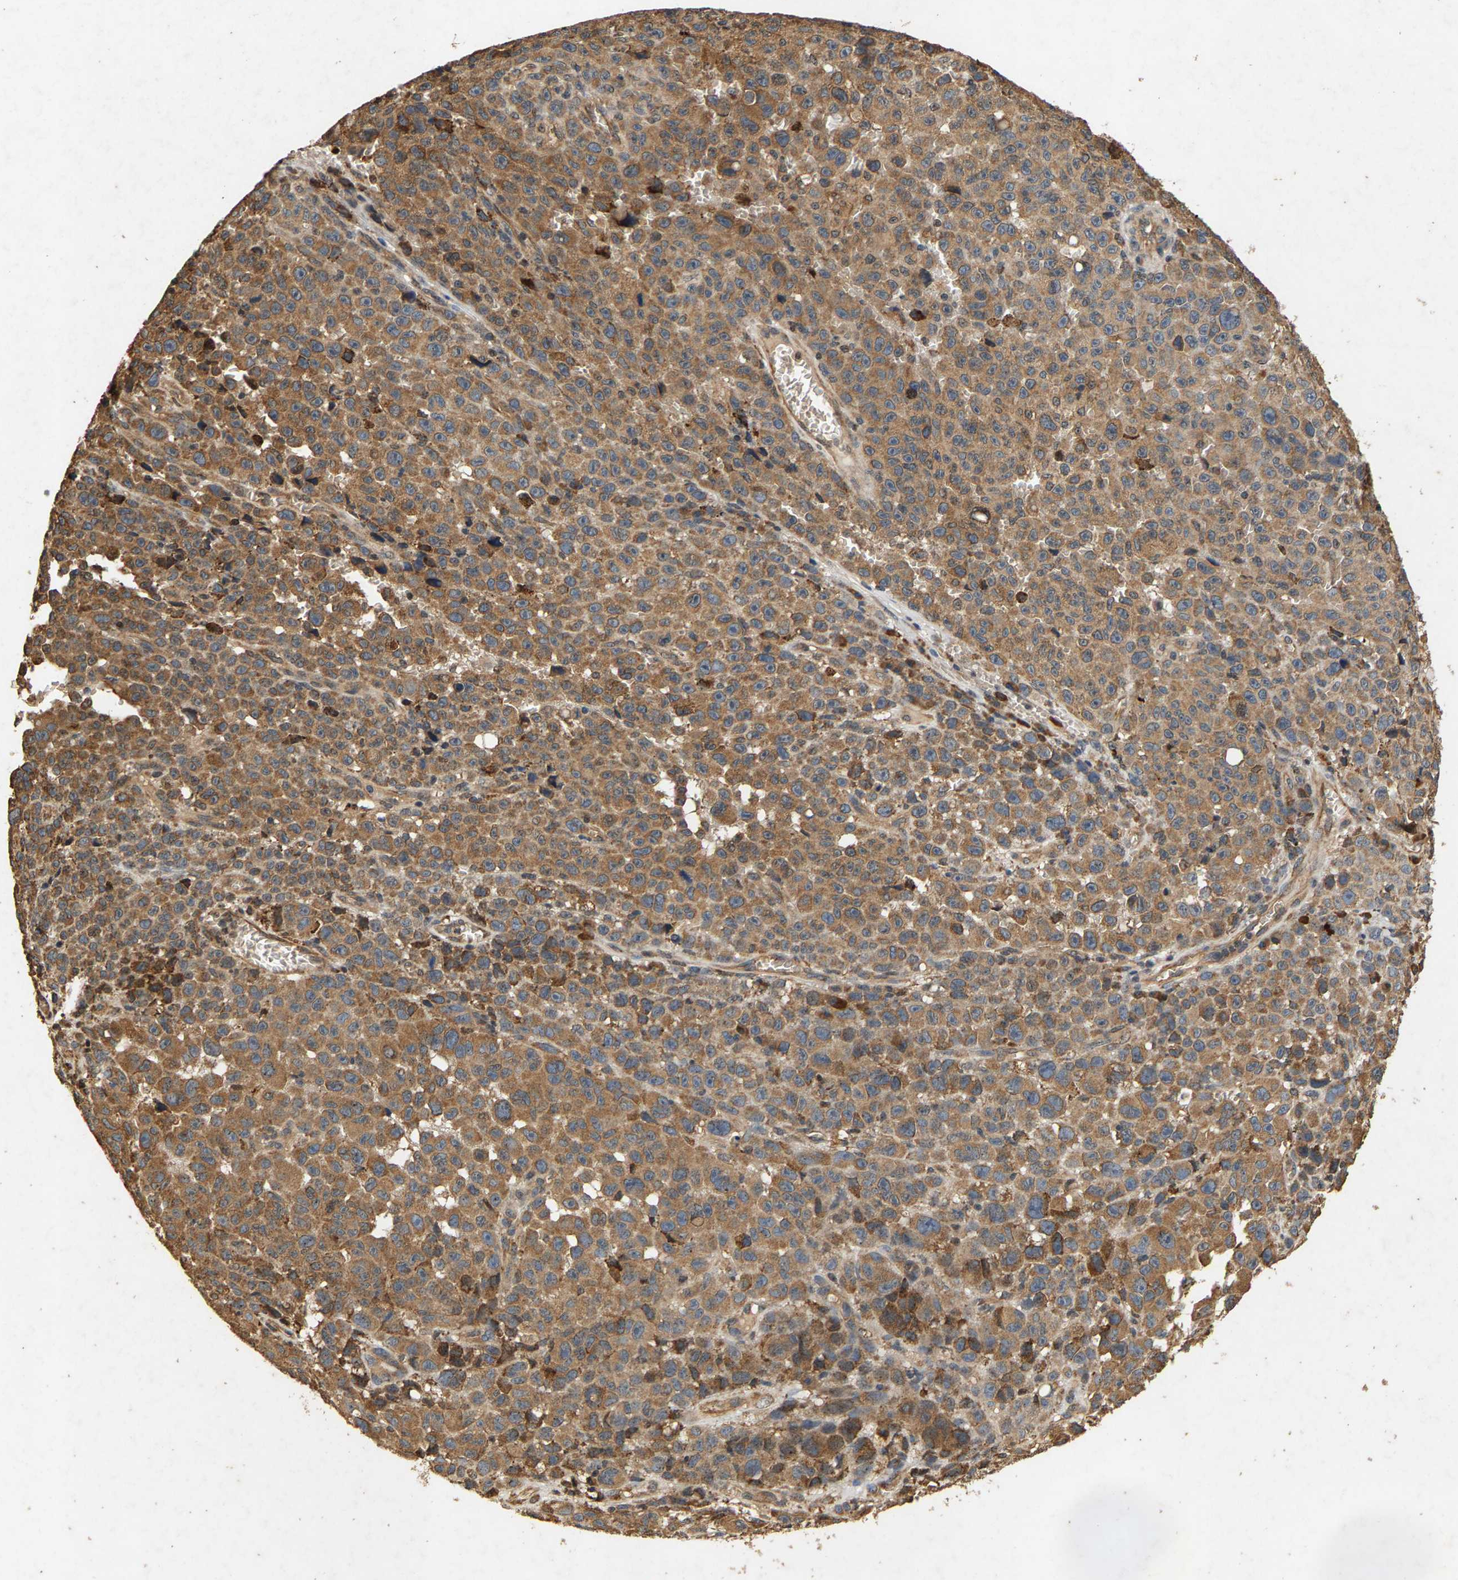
{"staining": {"intensity": "moderate", "quantity": ">75%", "location": "cytoplasmic/membranous"}, "tissue": "melanoma", "cell_type": "Tumor cells", "image_type": "cancer", "snomed": [{"axis": "morphology", "description": "Malignant melanoma, NOS"}, {"axis": "topography", "description": "Skin"}], "caption": "DAB immunohistochemical staining of human melanoma reveals moderate cytoplasmic/membranous protein expression in approximately >75% of tumor cells.", "gene": "CIDEC", "patient": {"sex": "female", "age": 82}}